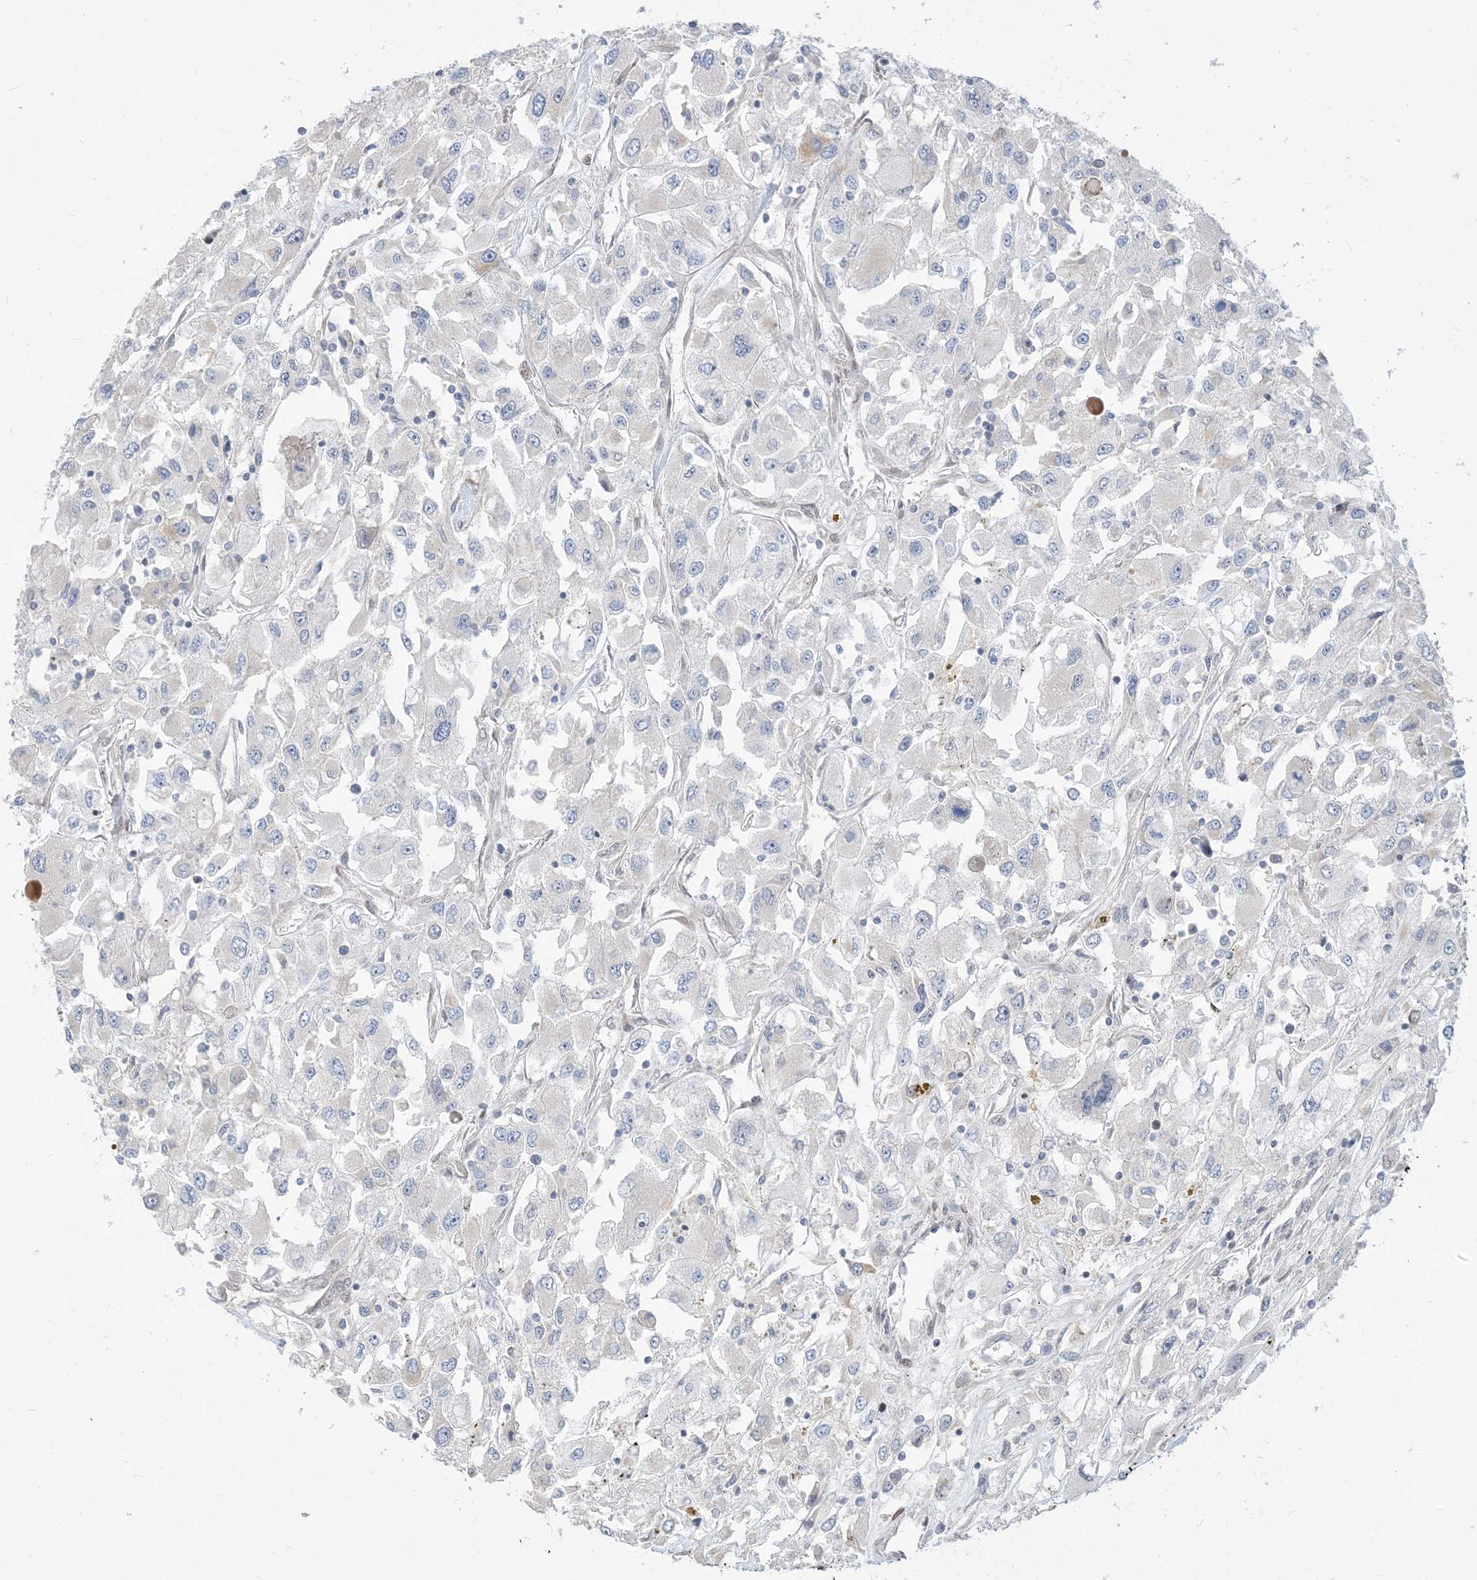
{"staining": {"intensity": "negative", "quantity": "none", "location": "none"}, "tissue": "renal cancer", "cell_type": "Tumor cells", "image_type": "cancer", "snomed": [{"axis": "morphology", "description": "Adenocarcinoma, NOS"}, {"axis": "topography", "description": "Kidney"}], "caption": "IHC histopathology image of human renal adenocarcinoma stained for a protein (brown), which shows no expression in tumor cells. (IHC, brightfield microscopy, high magnification).", "gene": "TYSND1", "patient": {"sex": "female", "age": 52}}